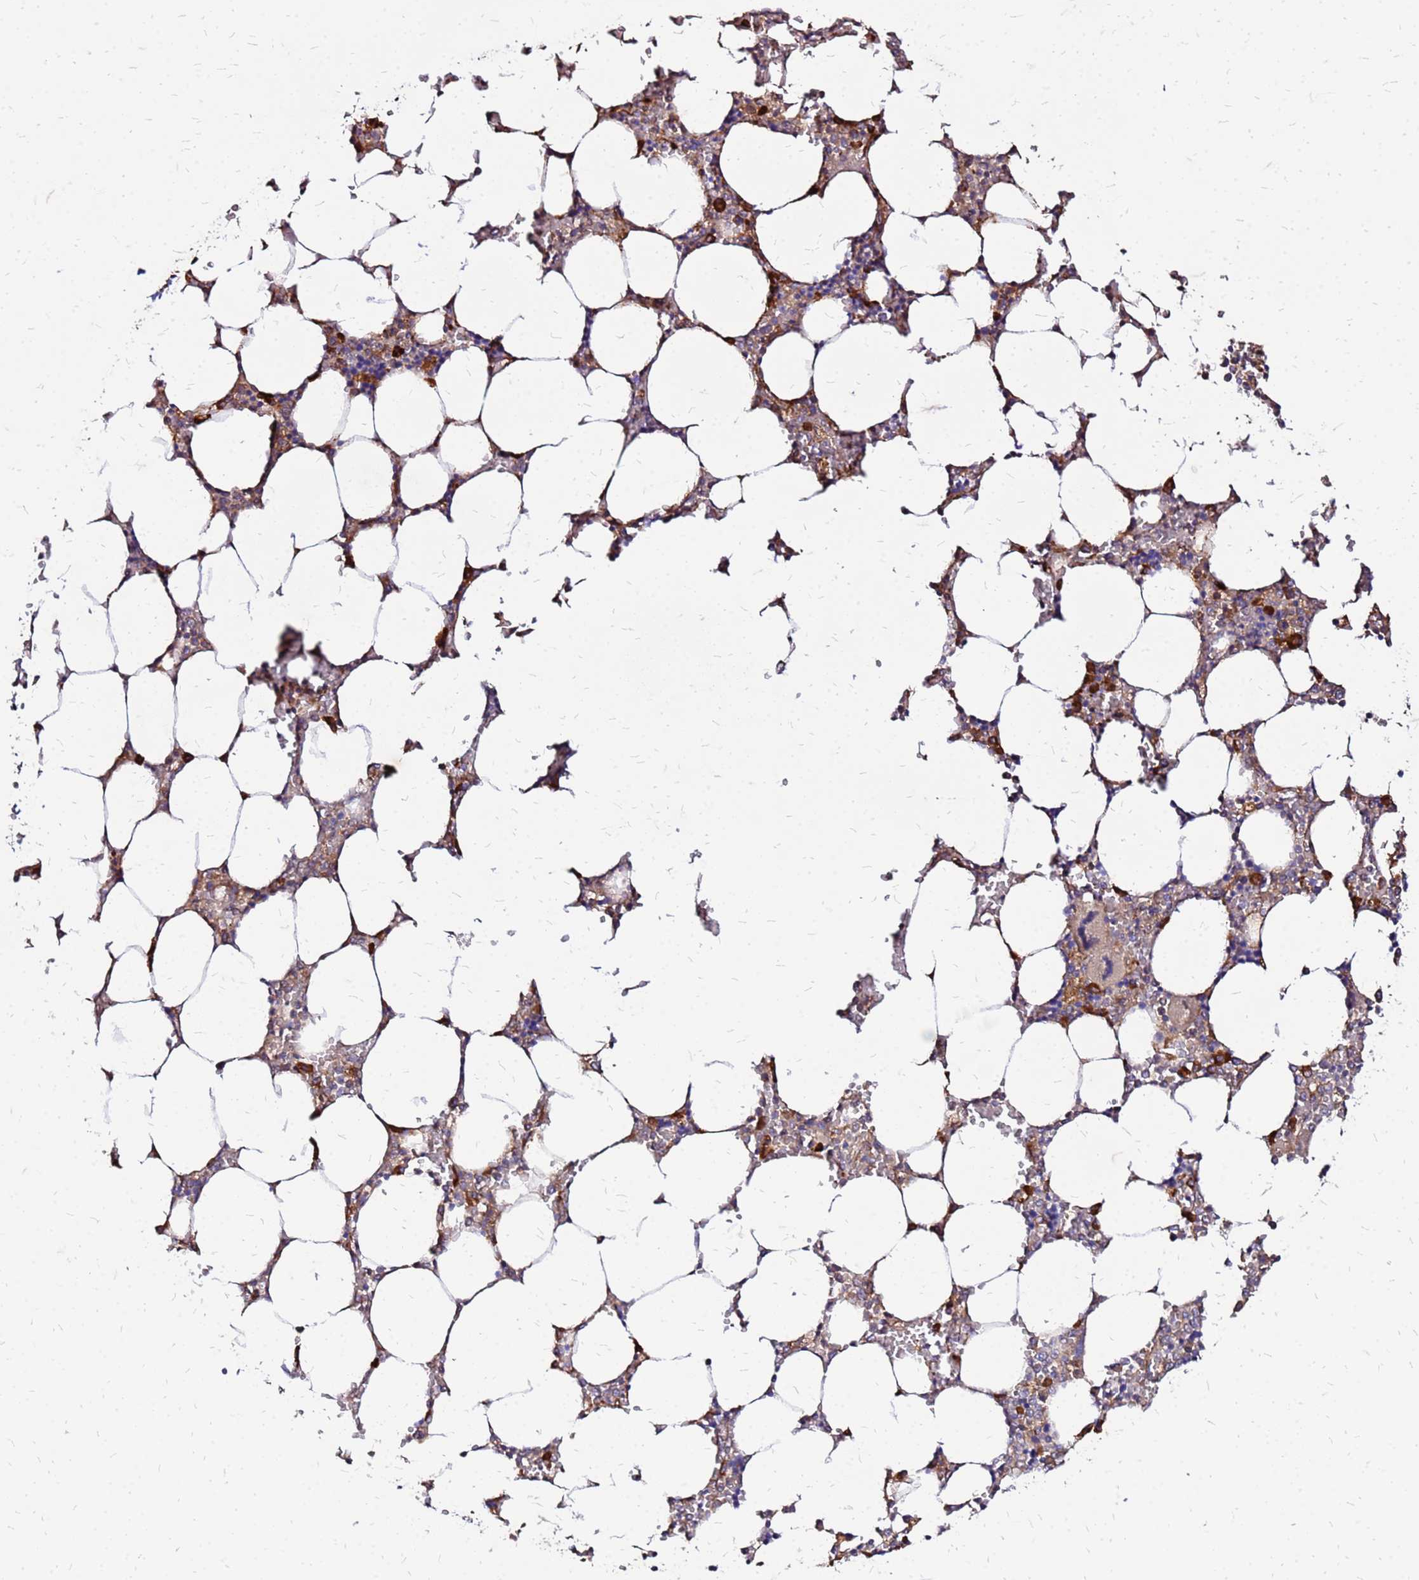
{"staining": {"intensity": "moderate", "quantity": "<25%", "location": "cytoplasmic/membranous"}, "tissue": "bone marrow", "cell_type": "Hematopoietic cells", "image_type": "normal", "snomed": [{"axis": "morphology", "description": "Normal tissue, NOS"}, {"axis": "topography", "description": "Bone marrow"}], "caption": "A low amount of moderate cytoplasmic/membranous expression is seen in approximately <25% of hematopoietic cells in normal bone marrow.", "gene": "VMO1", "patient": {"sex": "male", "age": 64}}